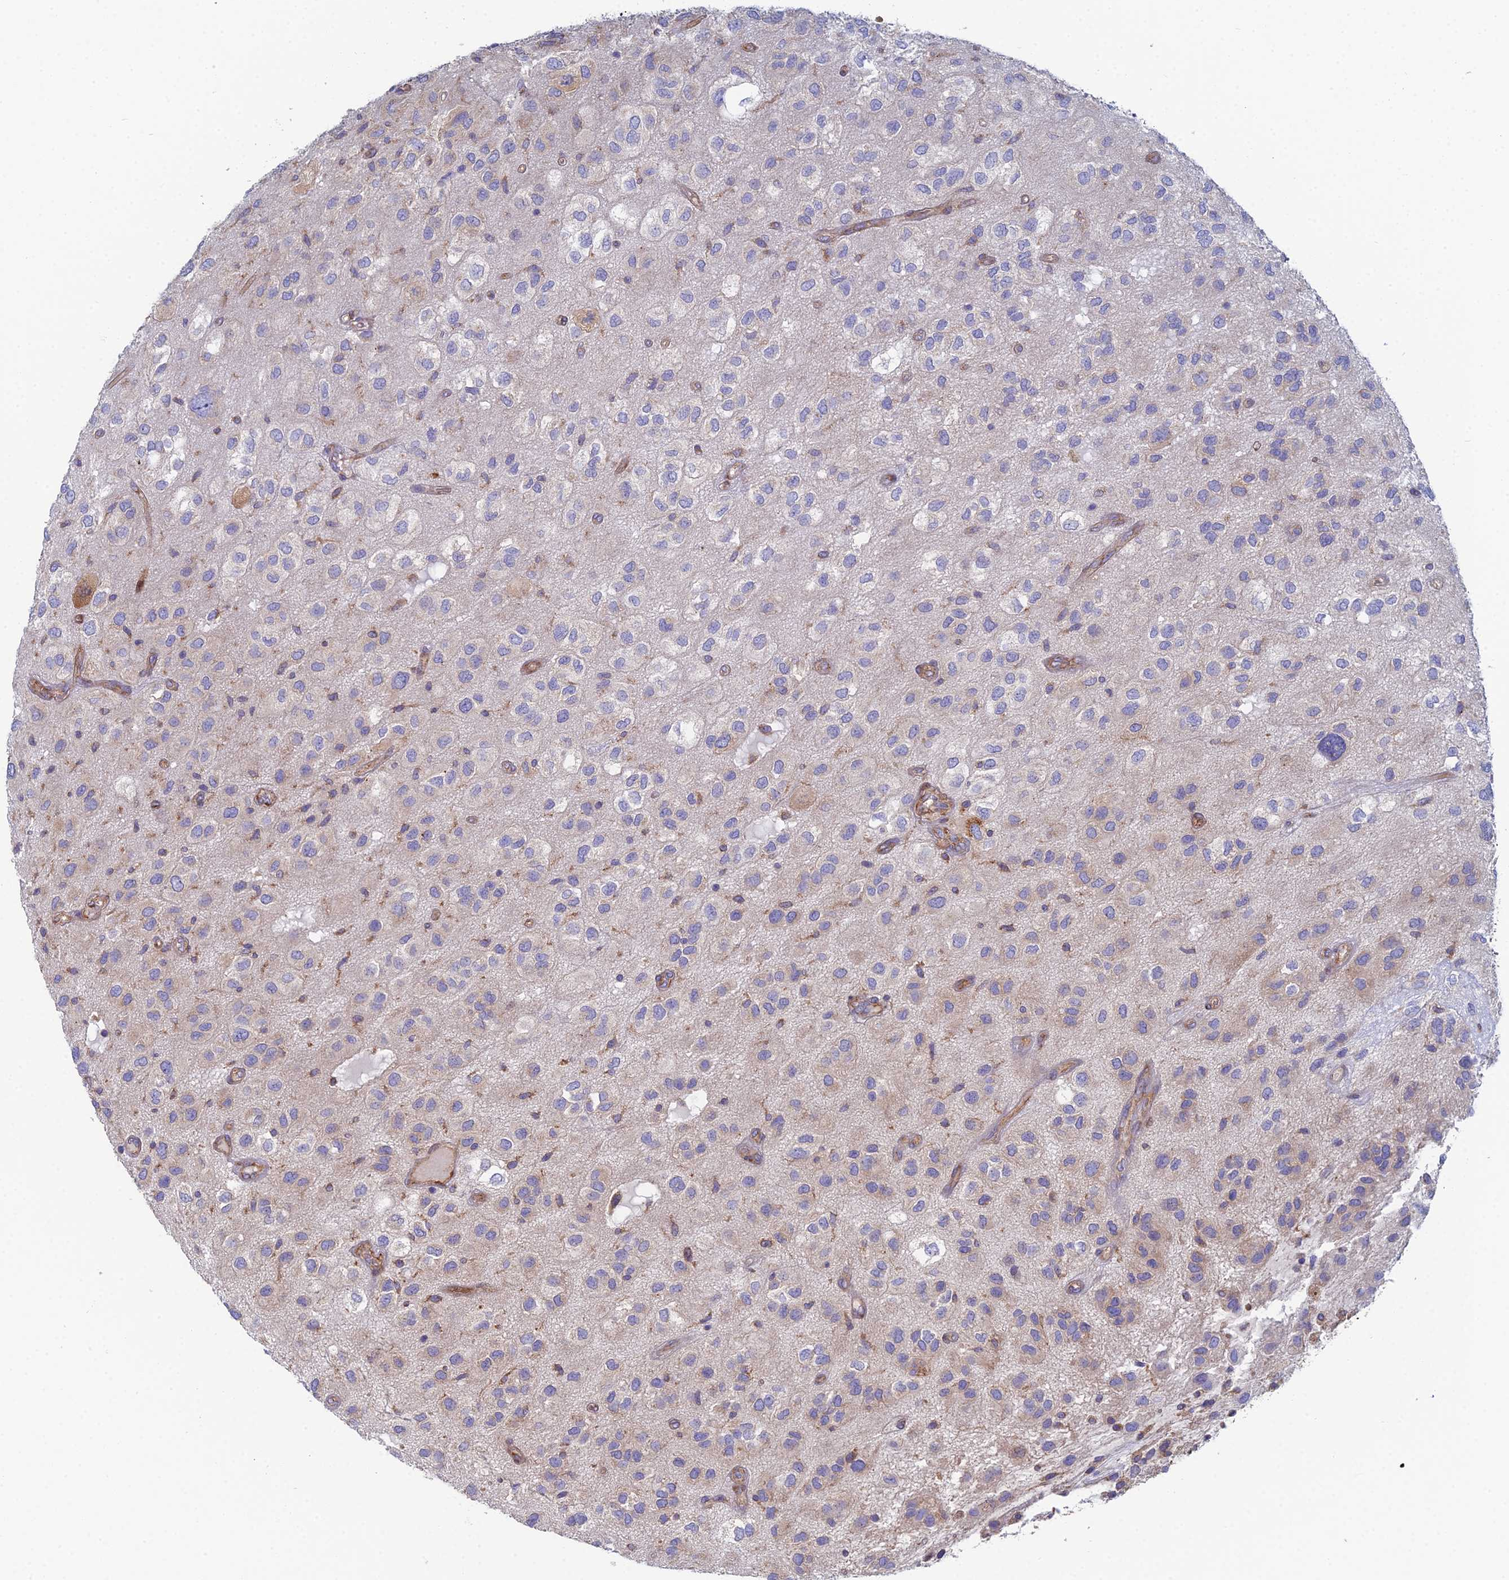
{"staining": {"intensity": "moderate", "quantity": "<25%", "location": "cytoplasmic/membranous"}, "tissue": "glioma", "cell_type": "Tumor cells", "image_type": "cancer", "snomed": [{"axis": "morphology", "description": "Glioma, malignant, Low grade"}, {"axis": "topography", "description": "Brain"}], "caption": "Protein expression analysis of human glioma reveals moderate cytoplasmic/membranous expression in about <25% of tumor cells.", "gene": "CLCN3", "patient": {"sex": "male", "age": 66}}